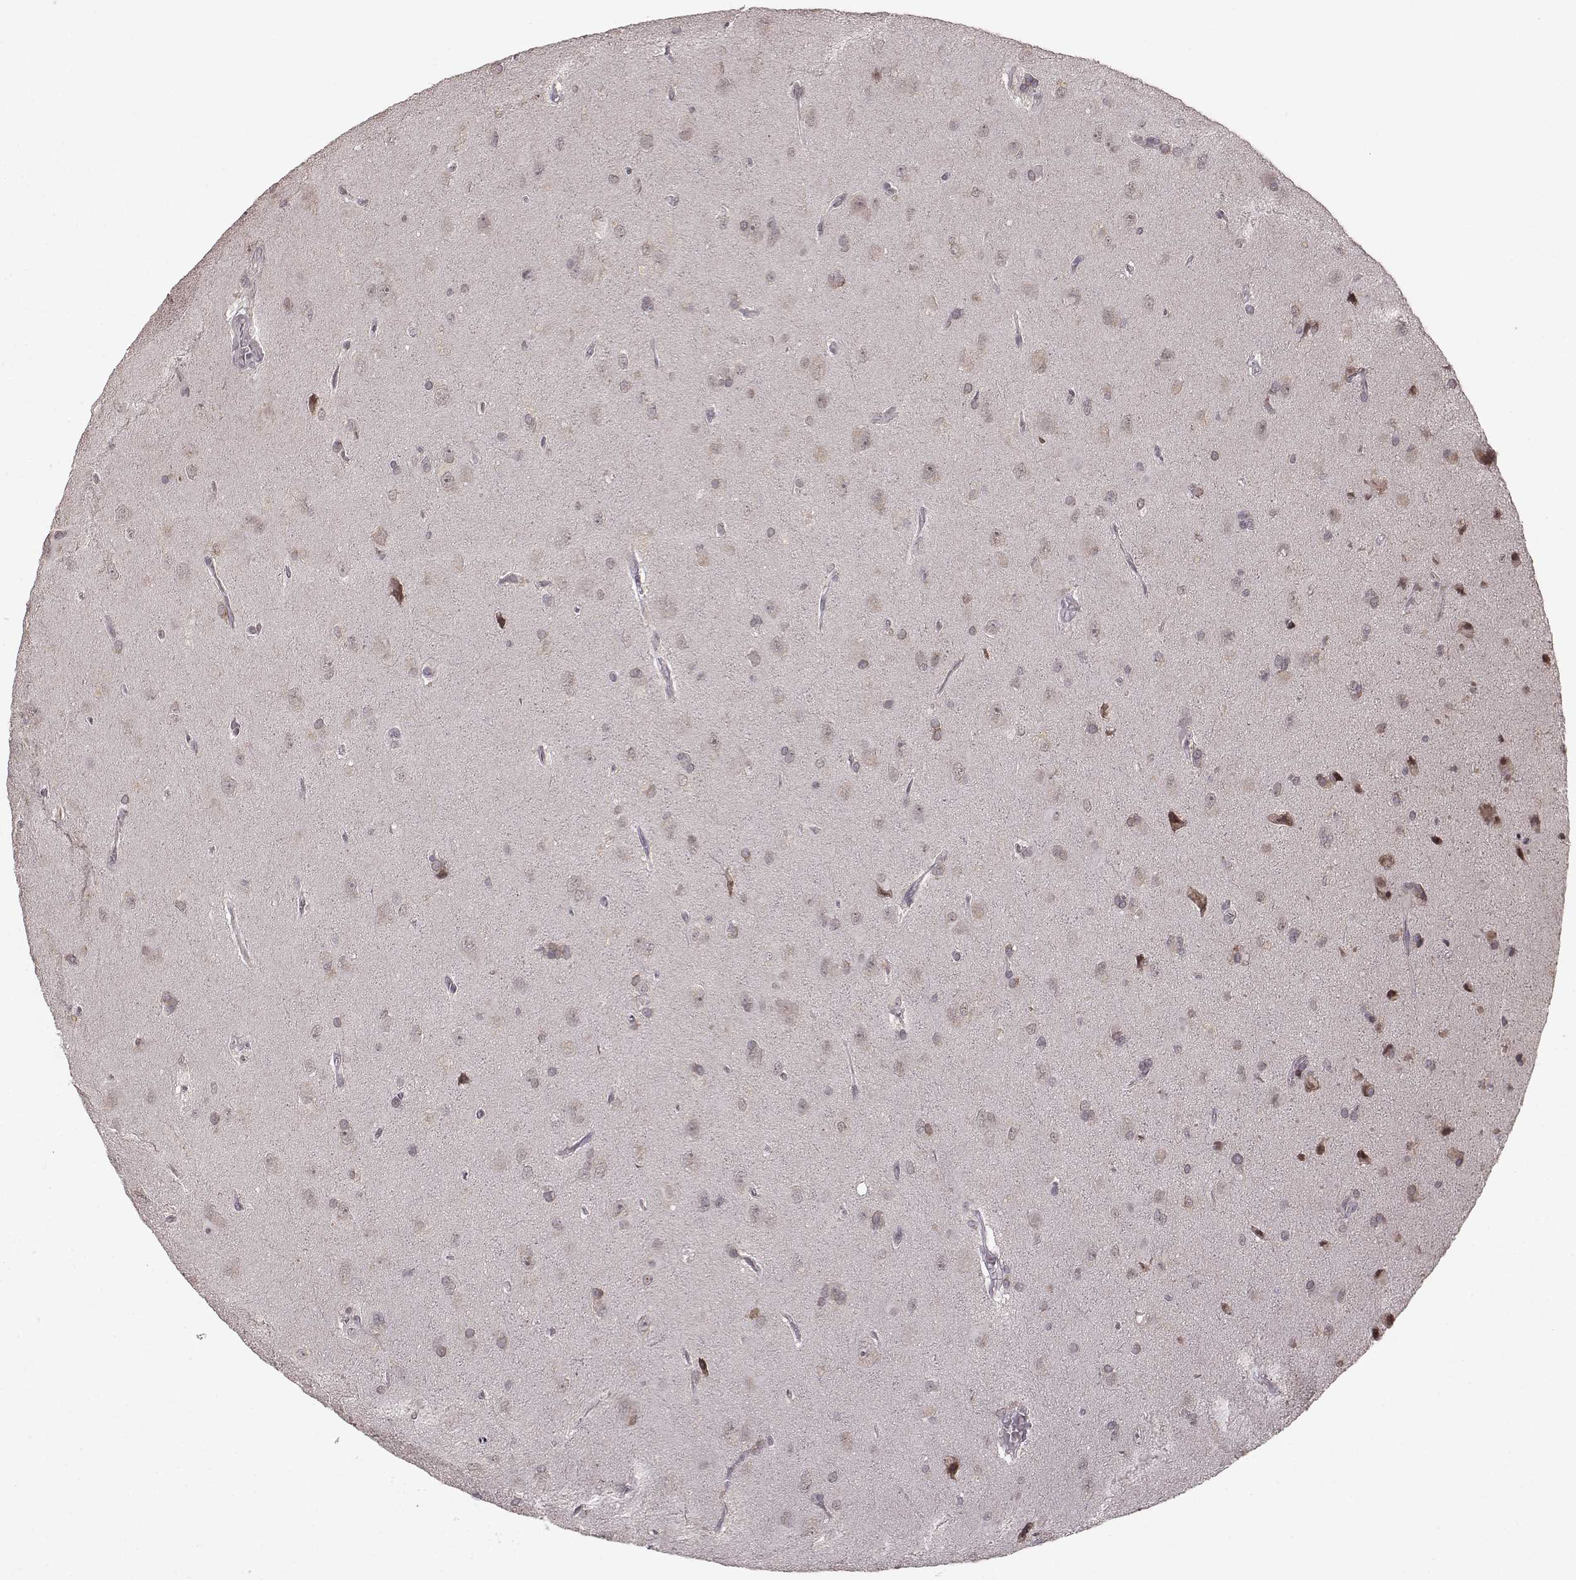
{"staining": {"intensity": "weak", "quantity": "25%-75%", "location": "cytoplasmic/membranous"}, "tissue": "glioma", "cell_type": "Tumor cells", "image_type": "cancer", "snomed": [{"axis": "morphology", "description": "Glioma, malignant, Low grade"}, {"axis": "topography", "description": "Brain"}], "caption": "Immunohistochemical staining of glioma shows weak cytoplasmic/membranous protein staining in approximately 25%-75% of tumor cells. (IHC, brightfield microscopy, high magnification).", "gene": "ELOVL5", "patient": {"sex": "male", "age": 58}}